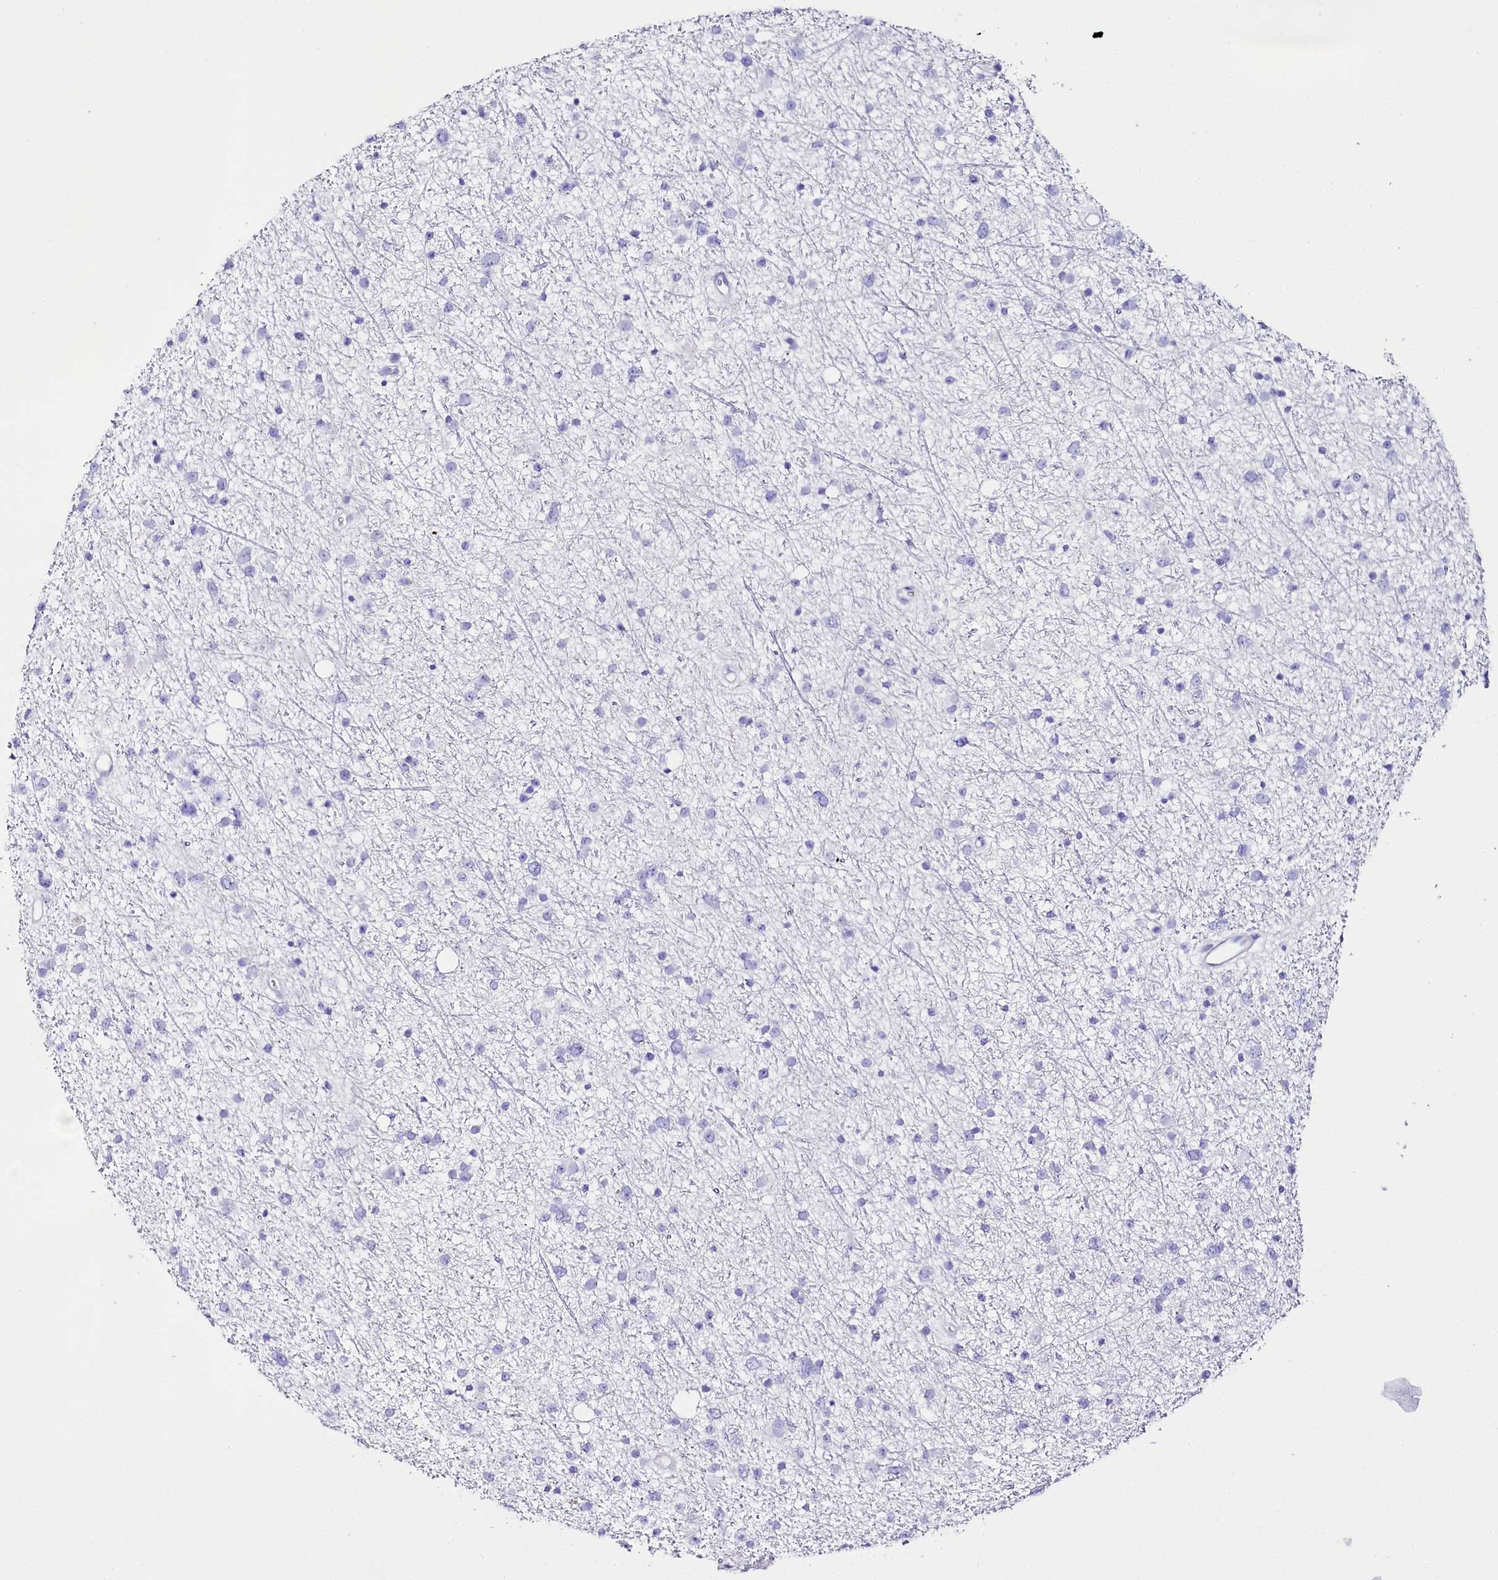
{"staining": {"intensity": "negative", "quantity": "none", "location": "none"}, "tissue": "glioma", "cell_type": "Tumor cells", "image_type": "cancer", "snomed": [{"axis": "morphology", "description": "Glioma, malignant, Low grade"}, {"axis": "topography", "description": "Cerebral cortex"}], "caption": "Tumor cells are negative for protein expression in human glioma.", "gene": "CSN3", "patient": {"sex": "female", "age": 39}}